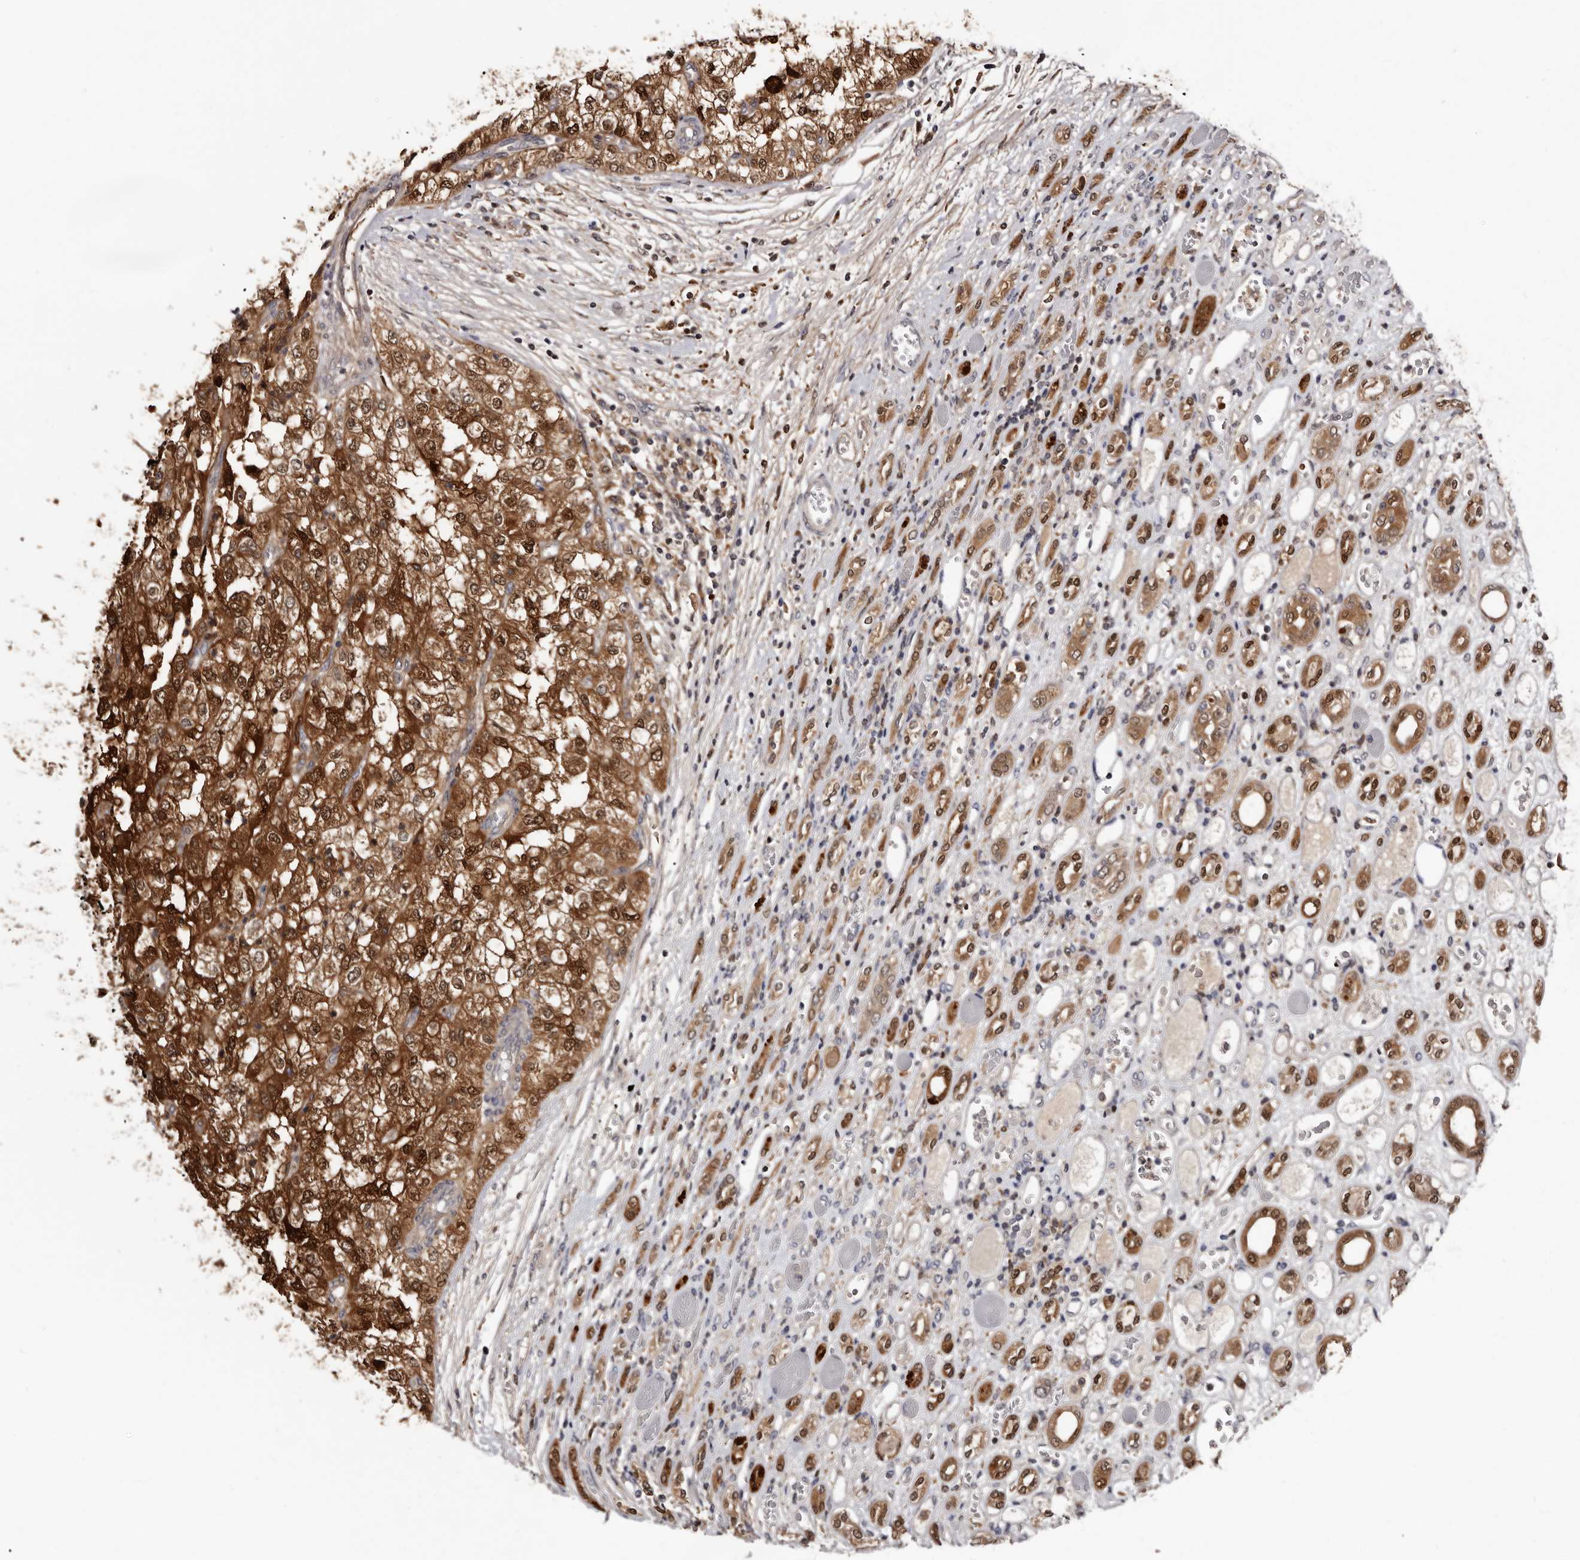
{"staining": {"intensity": "strong", "quantity": ">75%", "location": "cytoplasmic/membranous,nuclear"}, "tissue": "renal cancer", "cell_type": "Tumor cells", "image_type": "cancer", "snomed": [{"axis": "morphology", "description": "Adenocarcinoma, NOS"}, {"axis": "topography", "description": "Kidney"}], "caption": "IHC staining of renal cancer (adenocarcinoma), which exhibits high levels of strong cytoplasmic/membranous and nuclear positivity in about >75% of tumor cells indicating strong cytoplasmic/membranous and nuclear protein expression. The staining was performed using DAB (brown) for protein detection and nuclei were counterstained in hematoxylin (blue).", "gene": "DNPH1", "patient": {"sex": "female", "age": 54}}